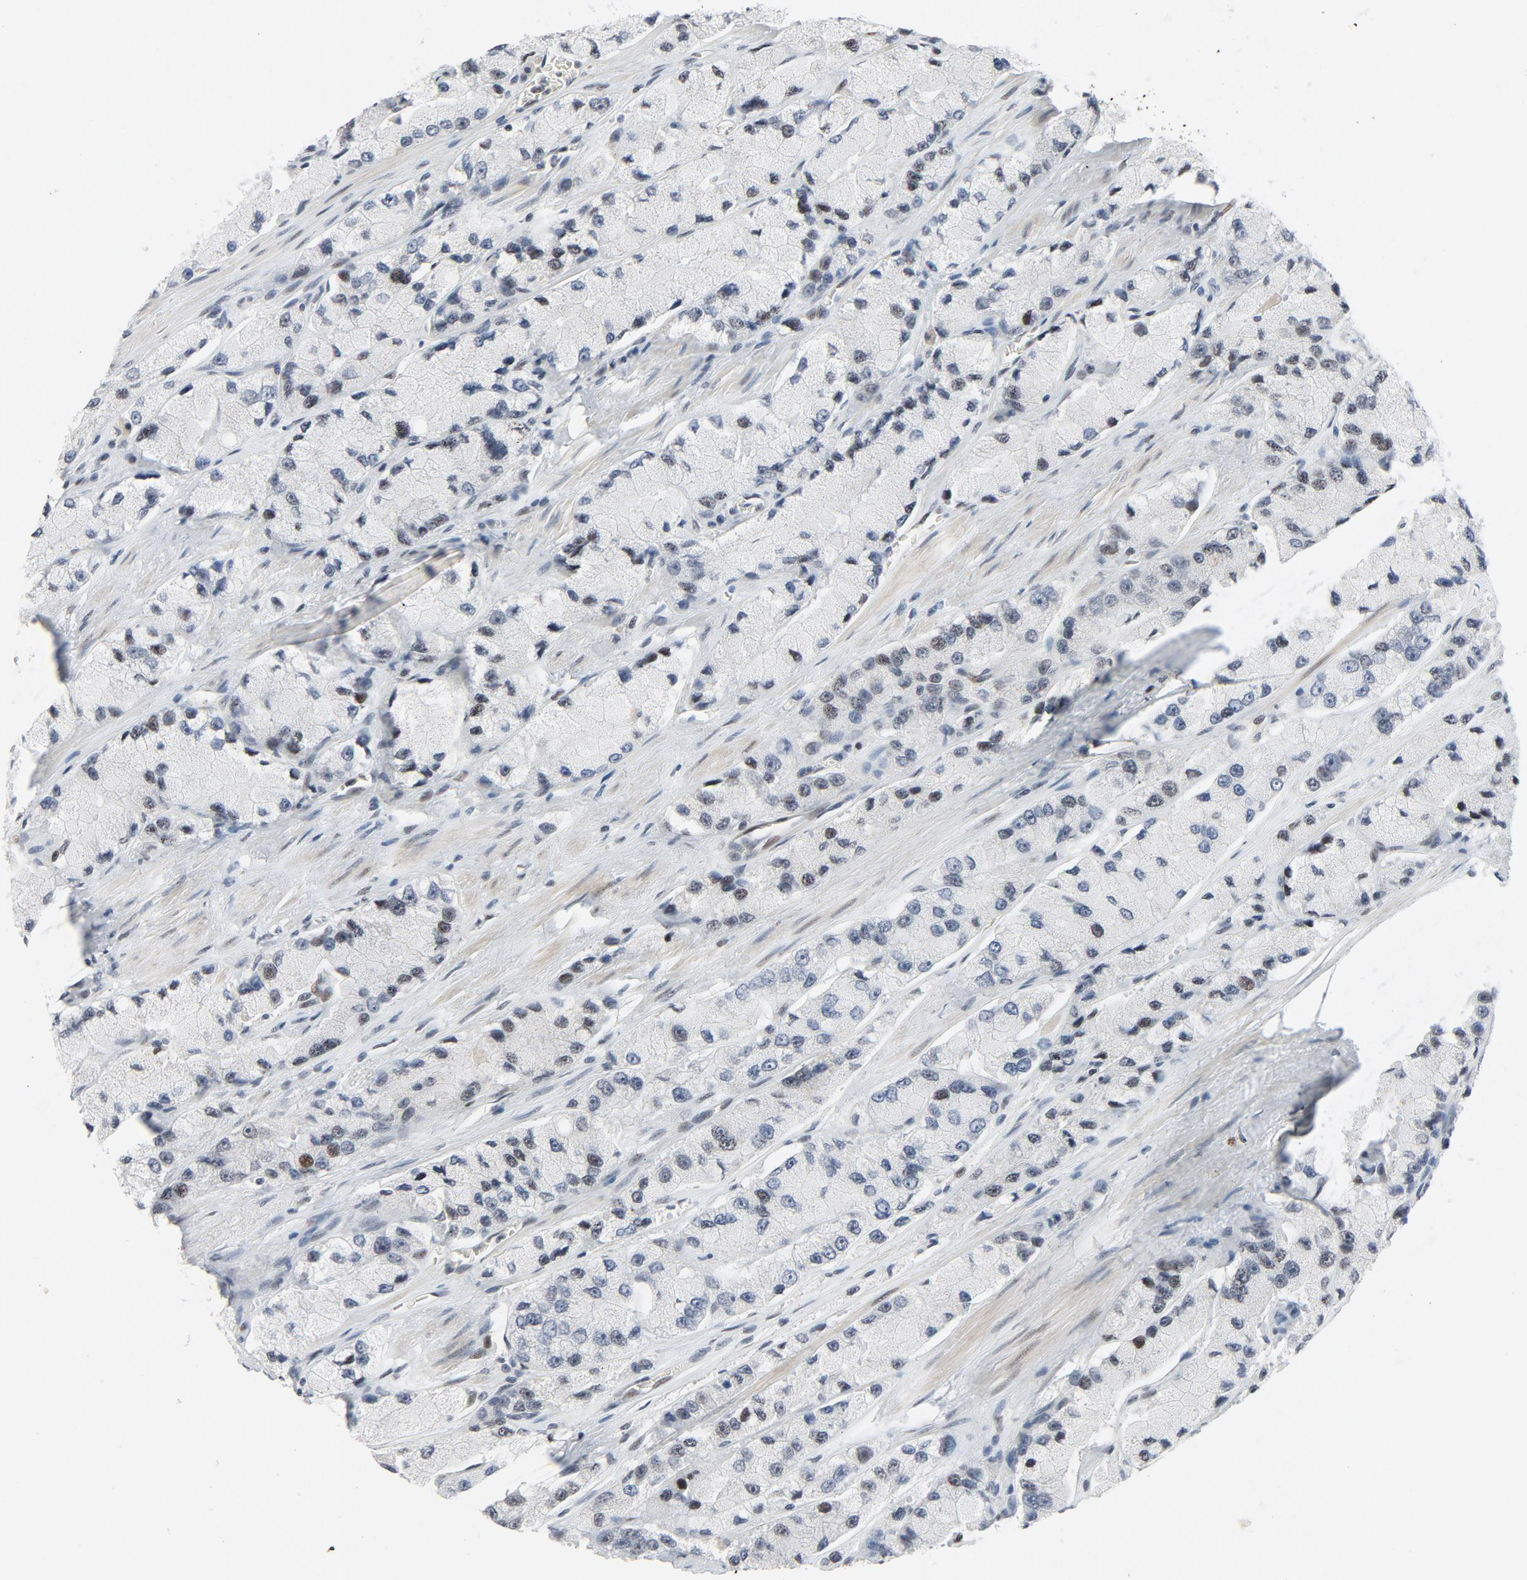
{"staining": {"intensity": "negative", "quantity": "none", "location": "none"}, "tissue": "prostate cancer", "cell_type": "Tumor cells", "image_type": "cancer", "snomed": [{"axis": "morphology", "description": "Adenocarcinoma, High grade"}, {"axis": "topography", "description": "Prostate"}], "caption": "Human prostate adenocarcinoma (high-grade) stained for a protein using IHC reveals no staining in tumor cells.", "gene": "FSCB", "patient": {"sex": "male", "age": 58}}